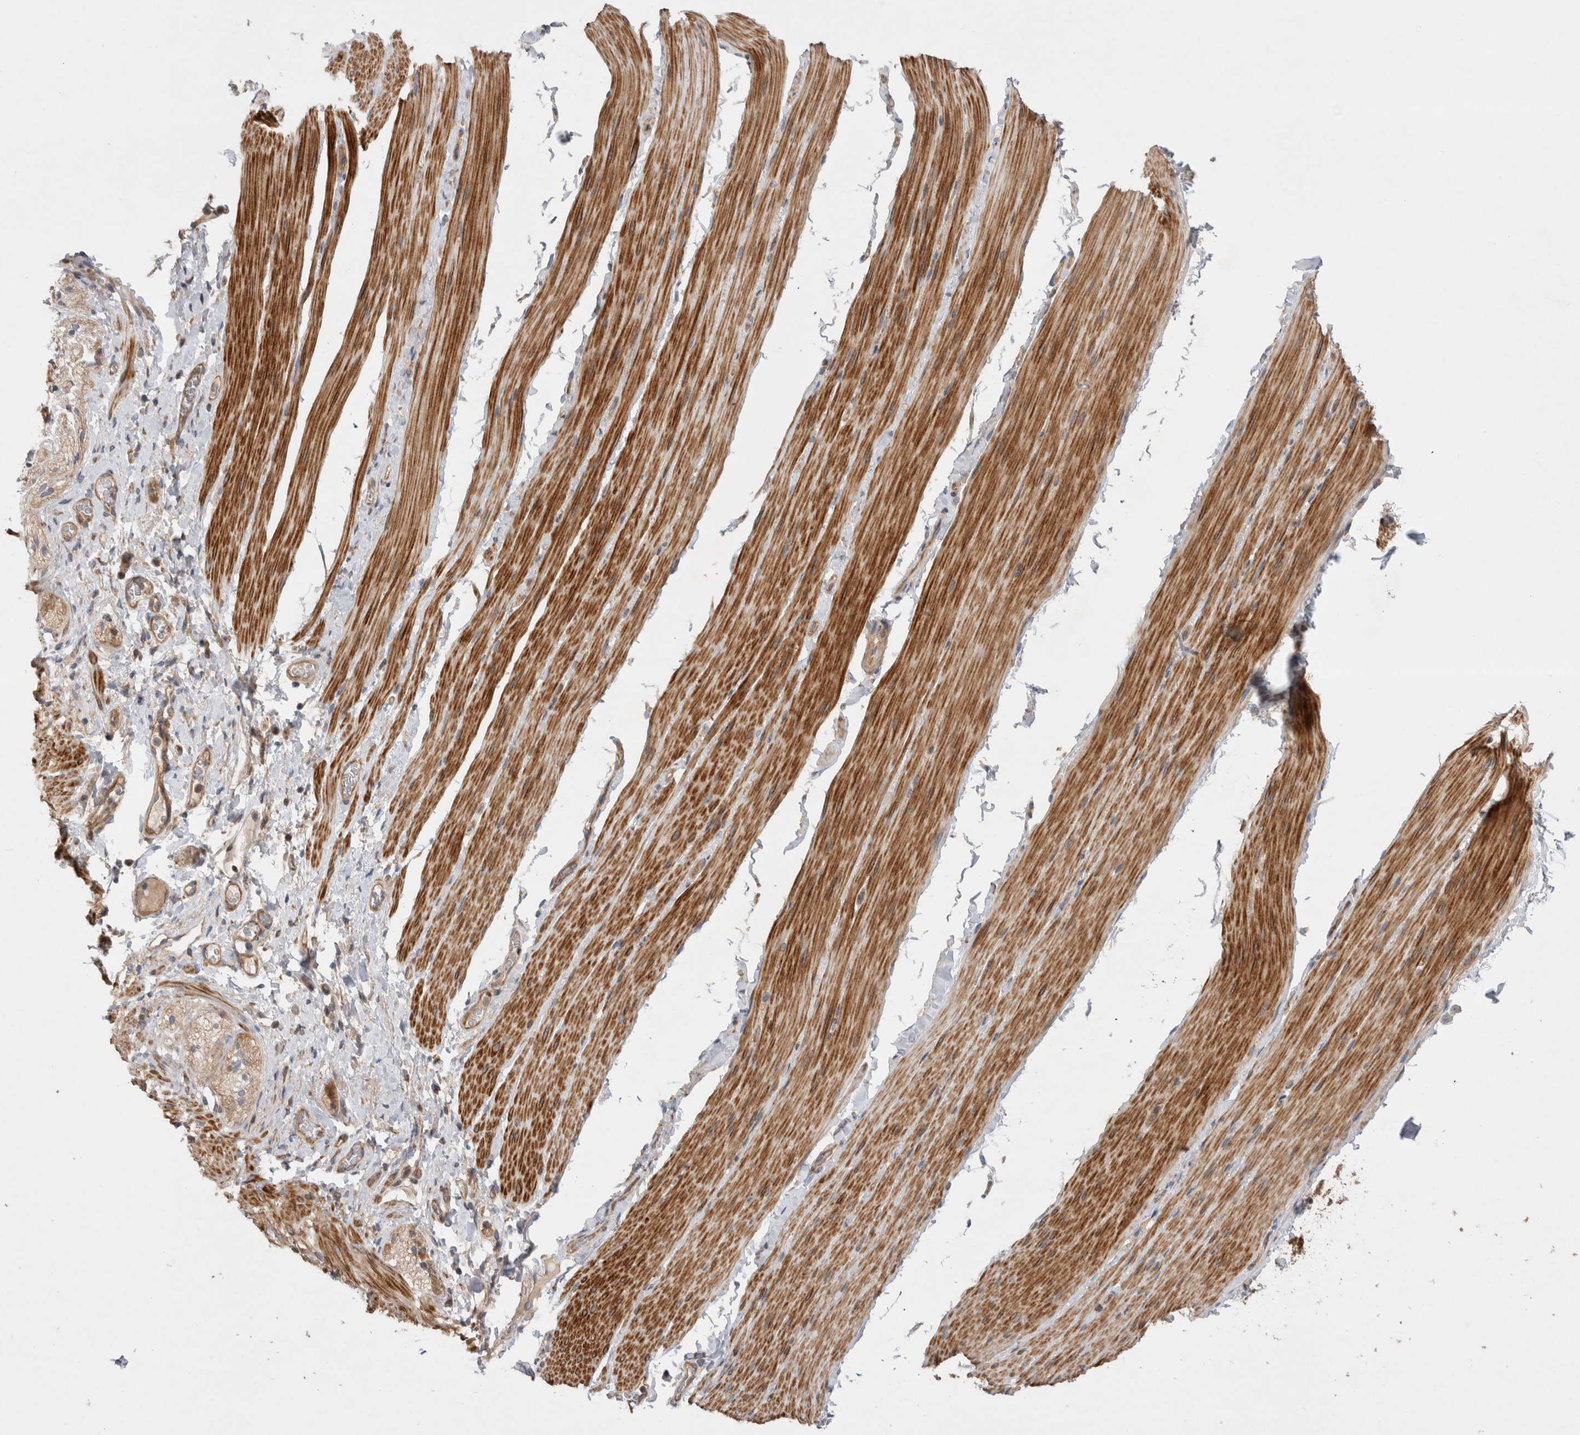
{"staining": {"intensity": "strong", "quantity": ">75%", "location": "cytoplasmic/membranous"}, "tissue": "smooth muscle", "cell_type": "Smooth muscle cells", "image_type": "normal", "snomed": [{"axis": "morphology", "description": "Normal tissue, NOS"}, {"axis": "topography", "description": "Smooth muscle"}, {"axis": "topography", "description": "Small intestine"}], "caption": "A histopathology image of smooth muscle stained for a protein demonstrates strong cytoplasmic/membranous brown staining in smooth muscle cells. The protein is shown in brown color, while the nuclei are stained blue.", "gene": "PDCD10", "patient": {"sex": "female", "age": 84}}